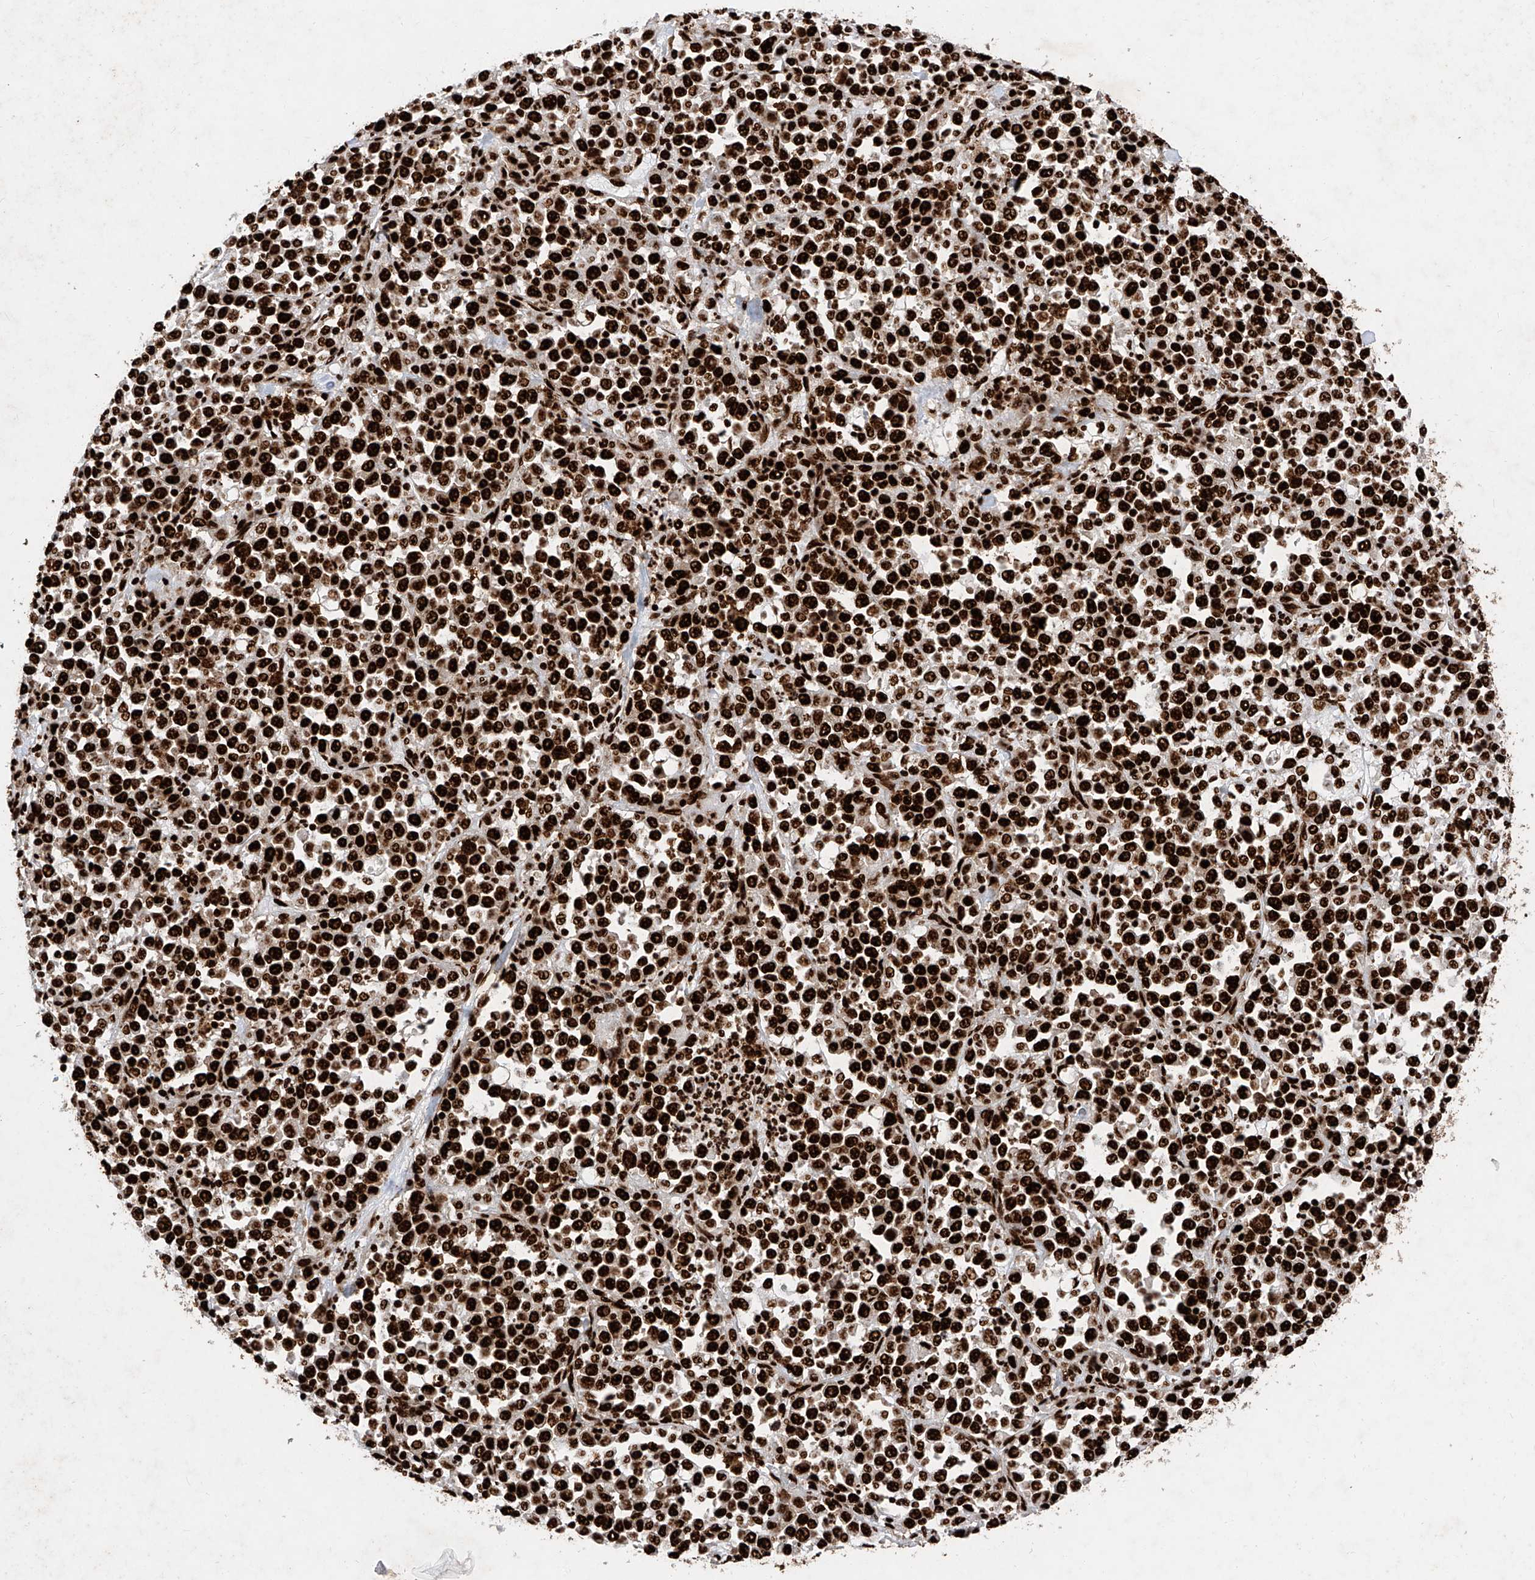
{"staining": {"intensity": "strong", "quantity": ">75%", "location": "nuclear"}, "tissue": "stomach cancer", "cell_type": "Tumor cells", "image_type": "cancer", "snomed": [{"axis": "morphology", "description": "Normal tissue, NOS"}, {"axis": "morphology", "description": "Adenocarcinoma, NOS"}, {"axis": "topography", "description": "Stomach, upper"}, {"axis": "topography", "description": "Stomach"}], "caption": "Immunohistochemistry (IHC) of human adenocarcinoma (stomach) exhibits high levels of strong nuclear positivity in approximately >75% of tumor cells.", "gene": "SRSF6", "patient": {"sex": "male", "age": 59}}